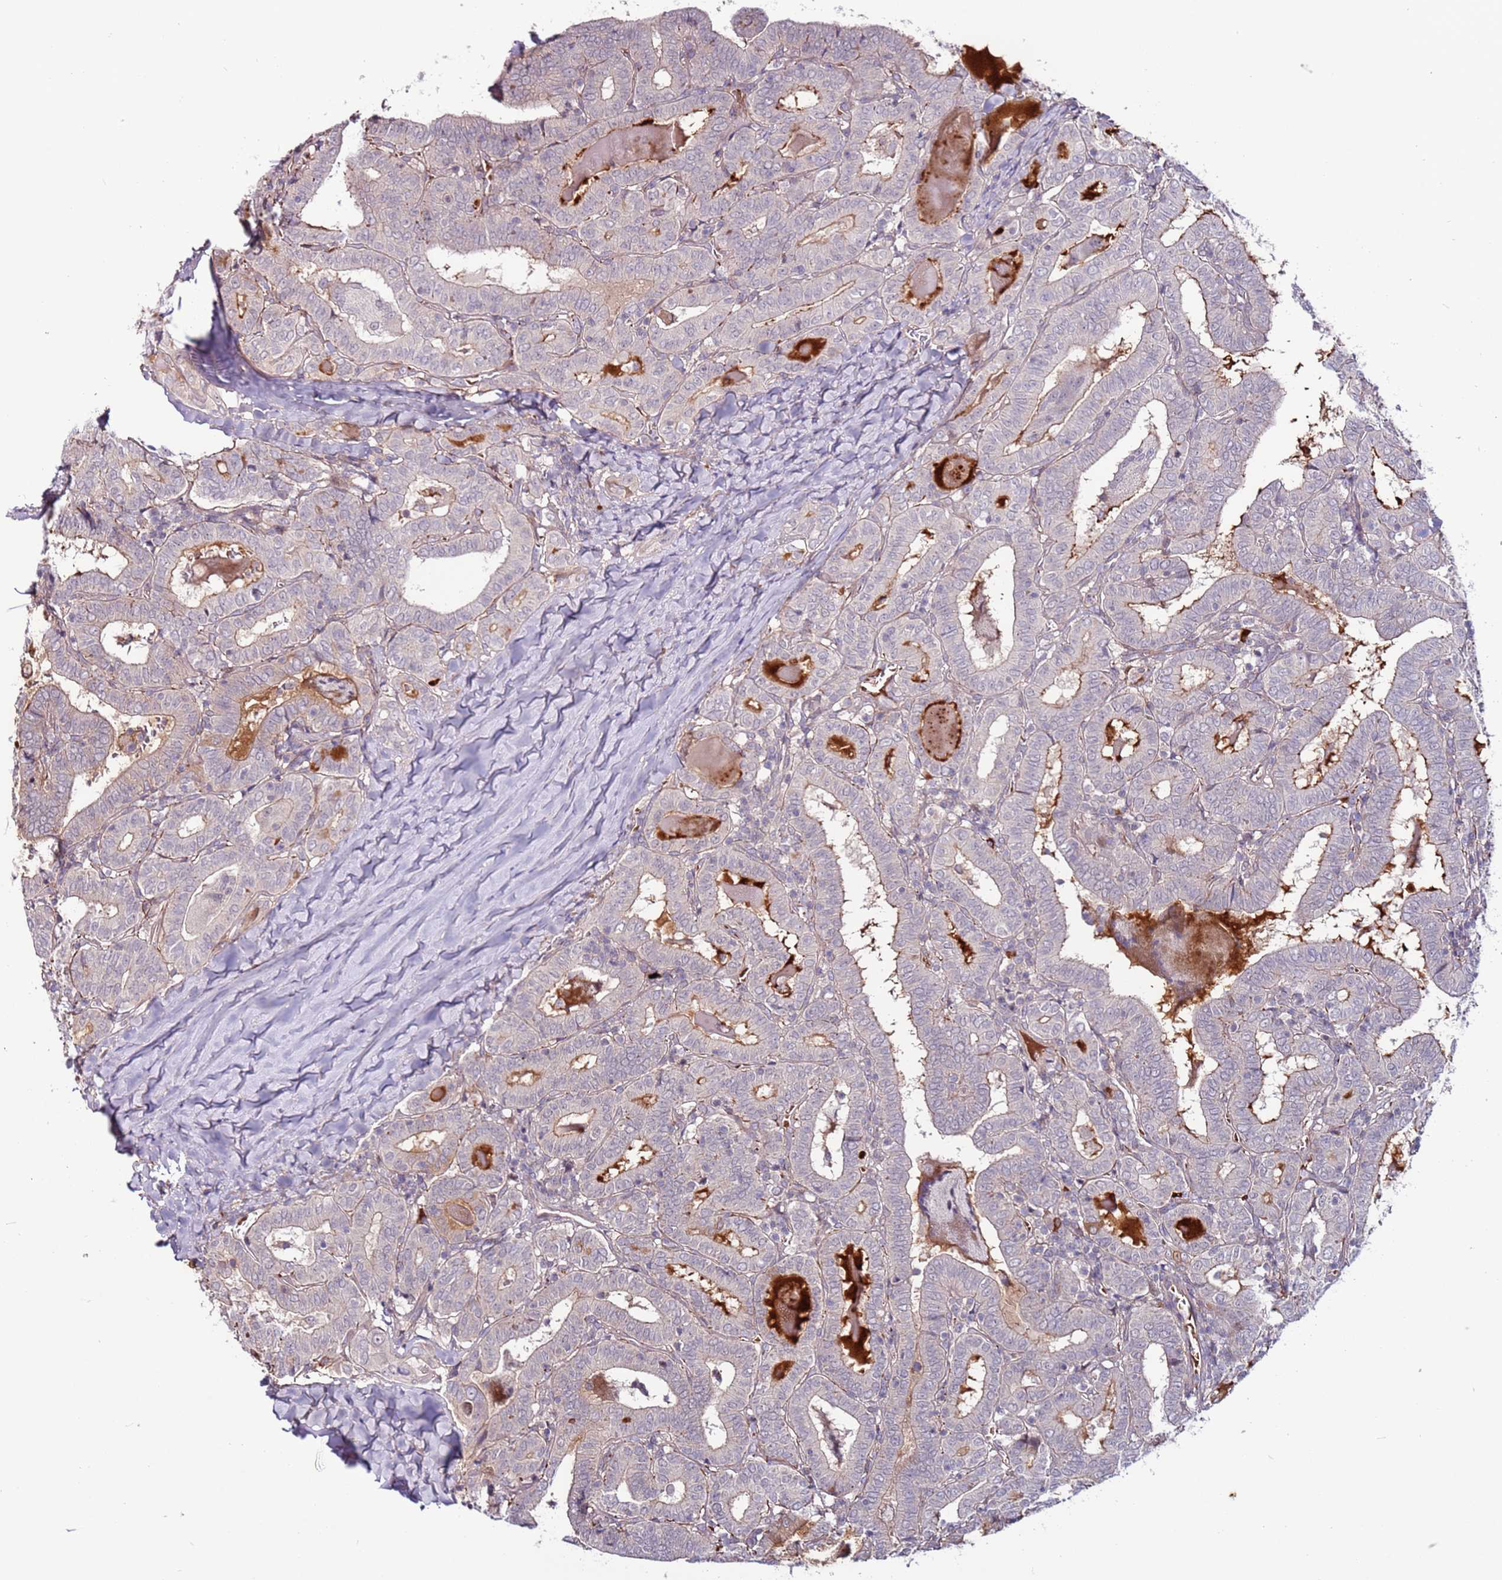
{"staining": {"intensity": "weak", "quantity": "<25%", "location": "cytoplasmic/membranous"}, "tissue": "thyroid cancer", "cell_type": "Tumor cells", "image_type": "cancer", "snomed": [{"axis": "morphology", "description": "Papillary adenocarcinoma, NOS"}, {"axis": "topography", "description": "Thyroid gland"}], "caption": "A micrograph of human thyroid cancer is negative for staining in tumor cells.", "gene": "MTG2", "patient": {"sex": "female", "age": 72}}